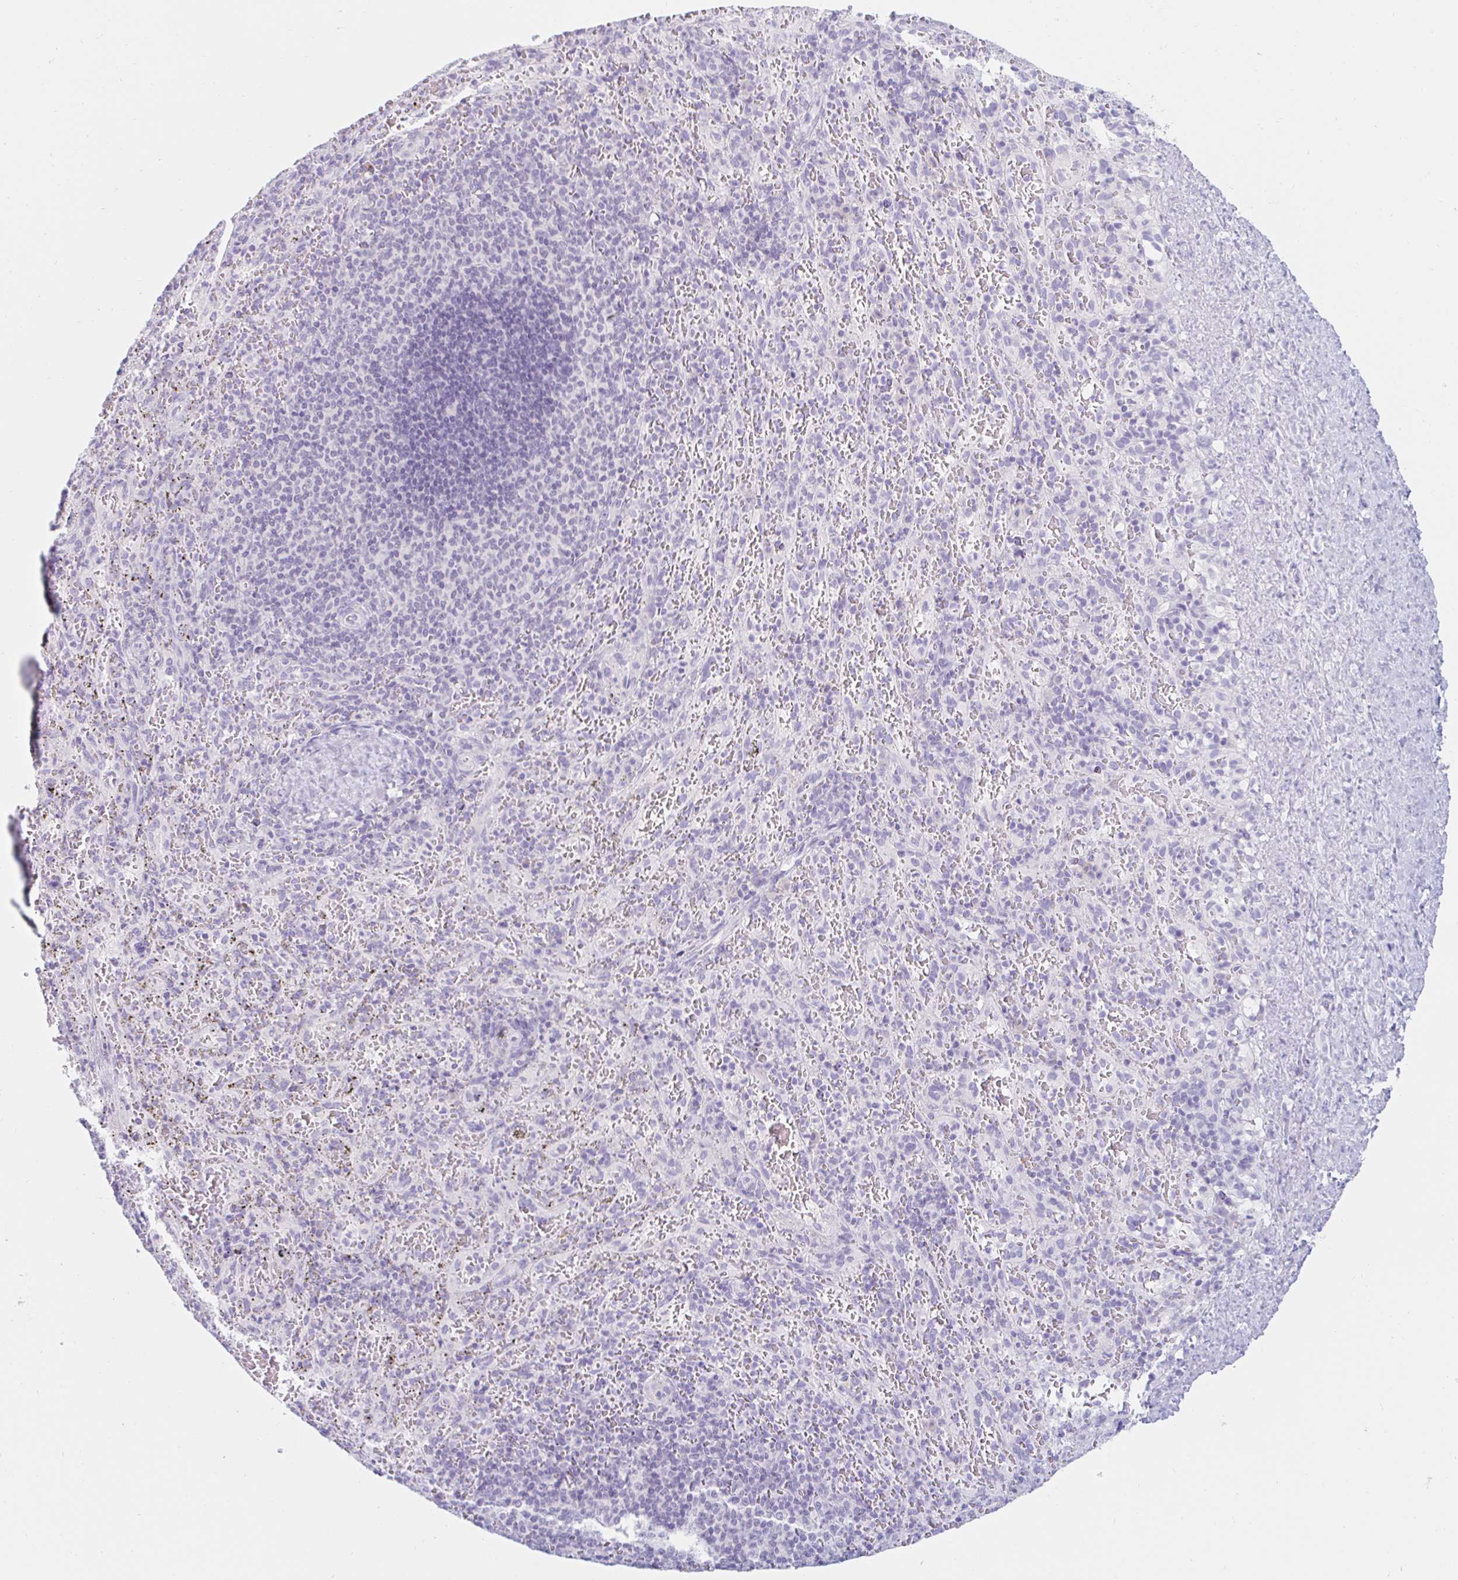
{"staining": {"intensity": "negative", "quantity": "none", "location": "none"}, "tissue": "spleen", "cell_type": "Cells in red pulp", "image_type": "normal", "snomed": [{"axis": "morphology", "description": "Normal tissue, NOS"}, {"axis": "topography", "description": "Spleen"}], "caption": "A high-resolution image shows immunohistochemistry (IHC) staining of benign spleen, which shows no significant positivity in cells in red pulp.", "gene": "TEX44", "patient": {"sex": "male", "age": 57}}